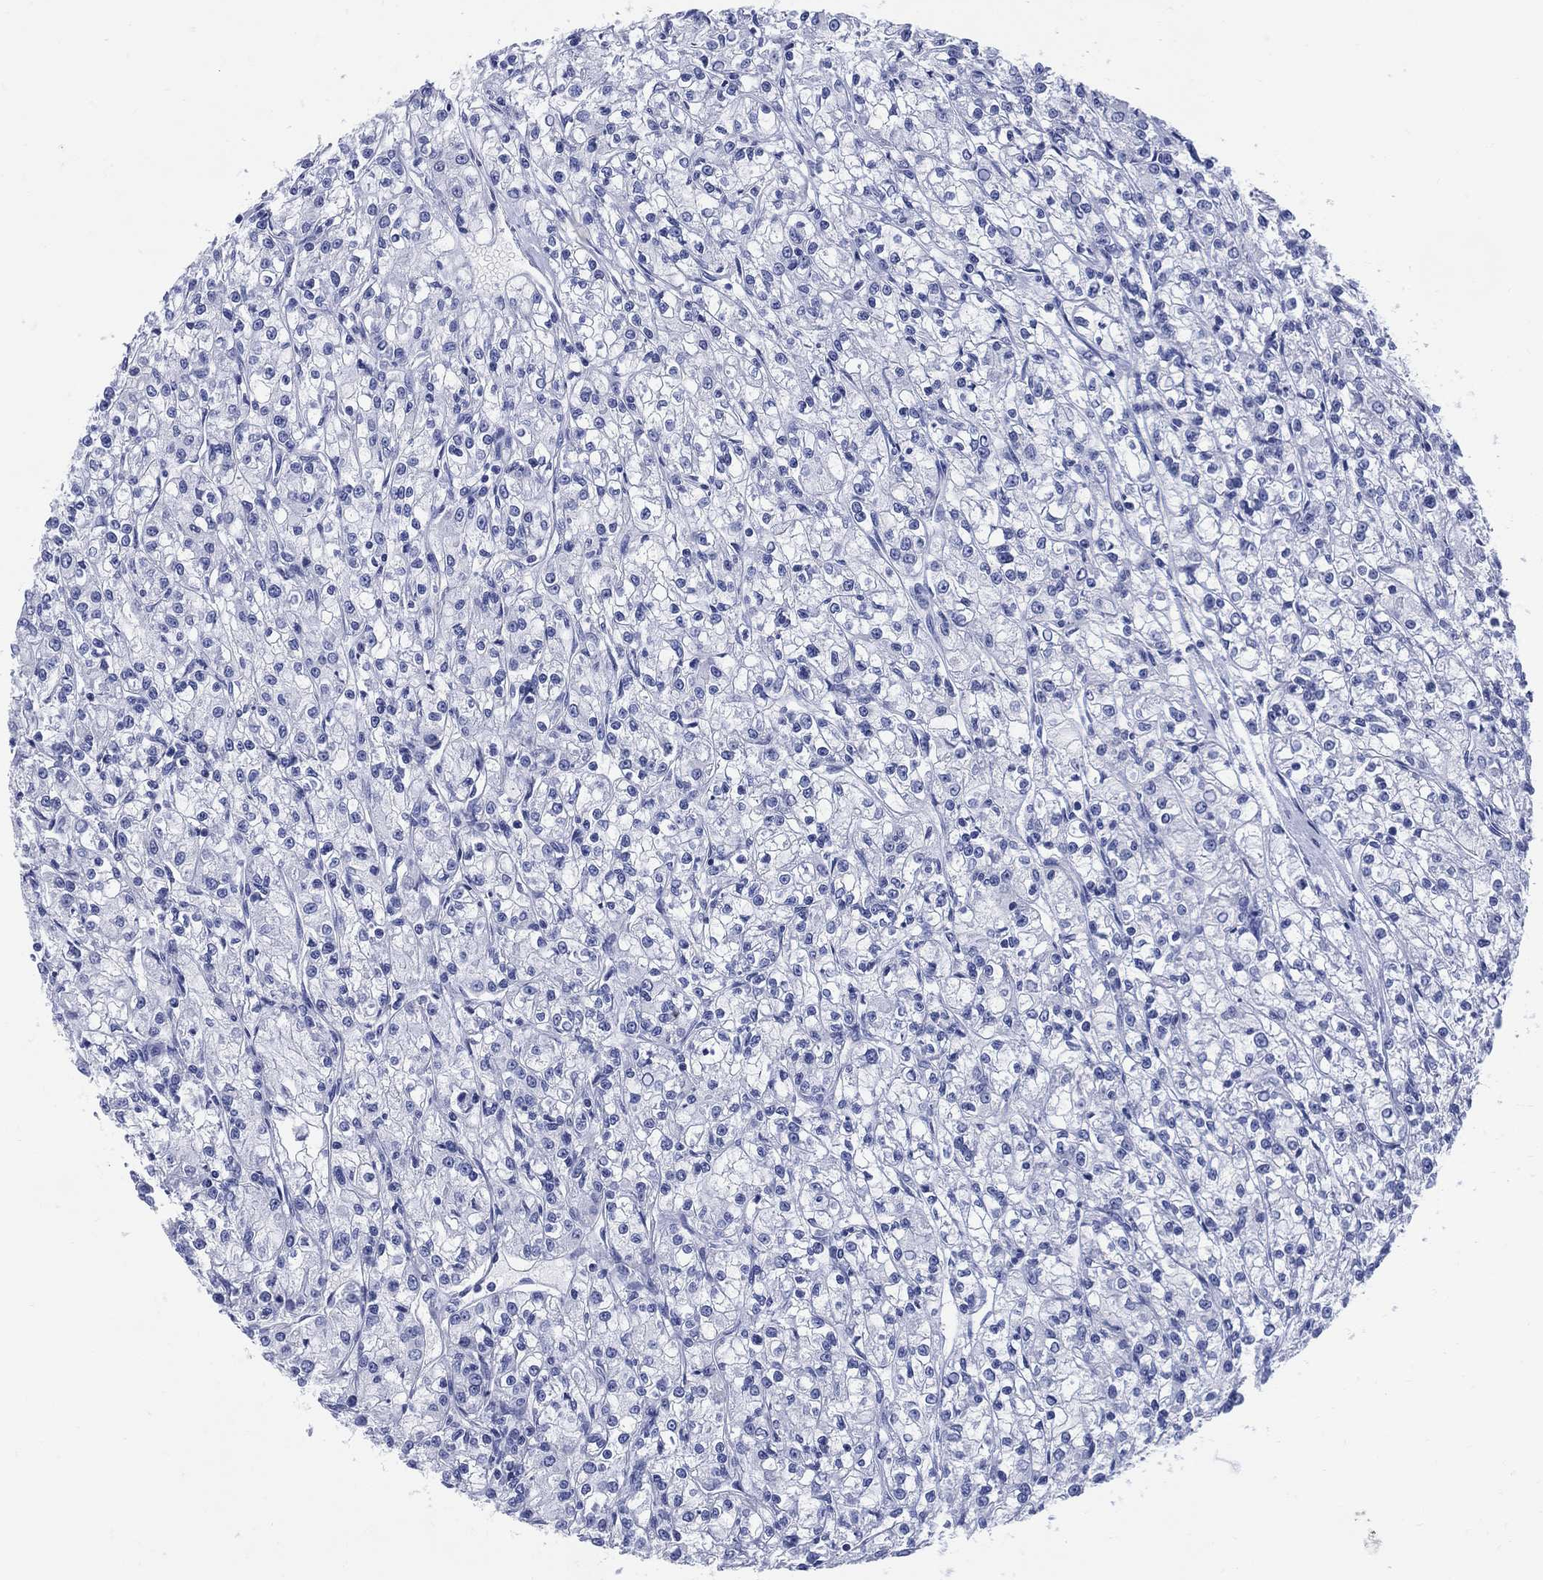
{"staining": {"intensity": "negative", "quantity": "none", "location": "none"}, "tissue": "renal cancer", "cell_type": "Tumor cells", "image_type": "cancer", "snomed": [{"axis": "morphology", "description": "Adenocarcinoma, NOS"}, {"axis": "topography", "description": "Kidney"}], "caption": "A high-resolution image shows immunohistochemistry (IHC) staining of renal cancer, which demonstrates no significant positivity in tumor cells. (Immunohistochemistry (ihc), brightfield microscopy, high magnification).", "gene": "DDI1", "patient": {"sex": "female", "age": 59}}